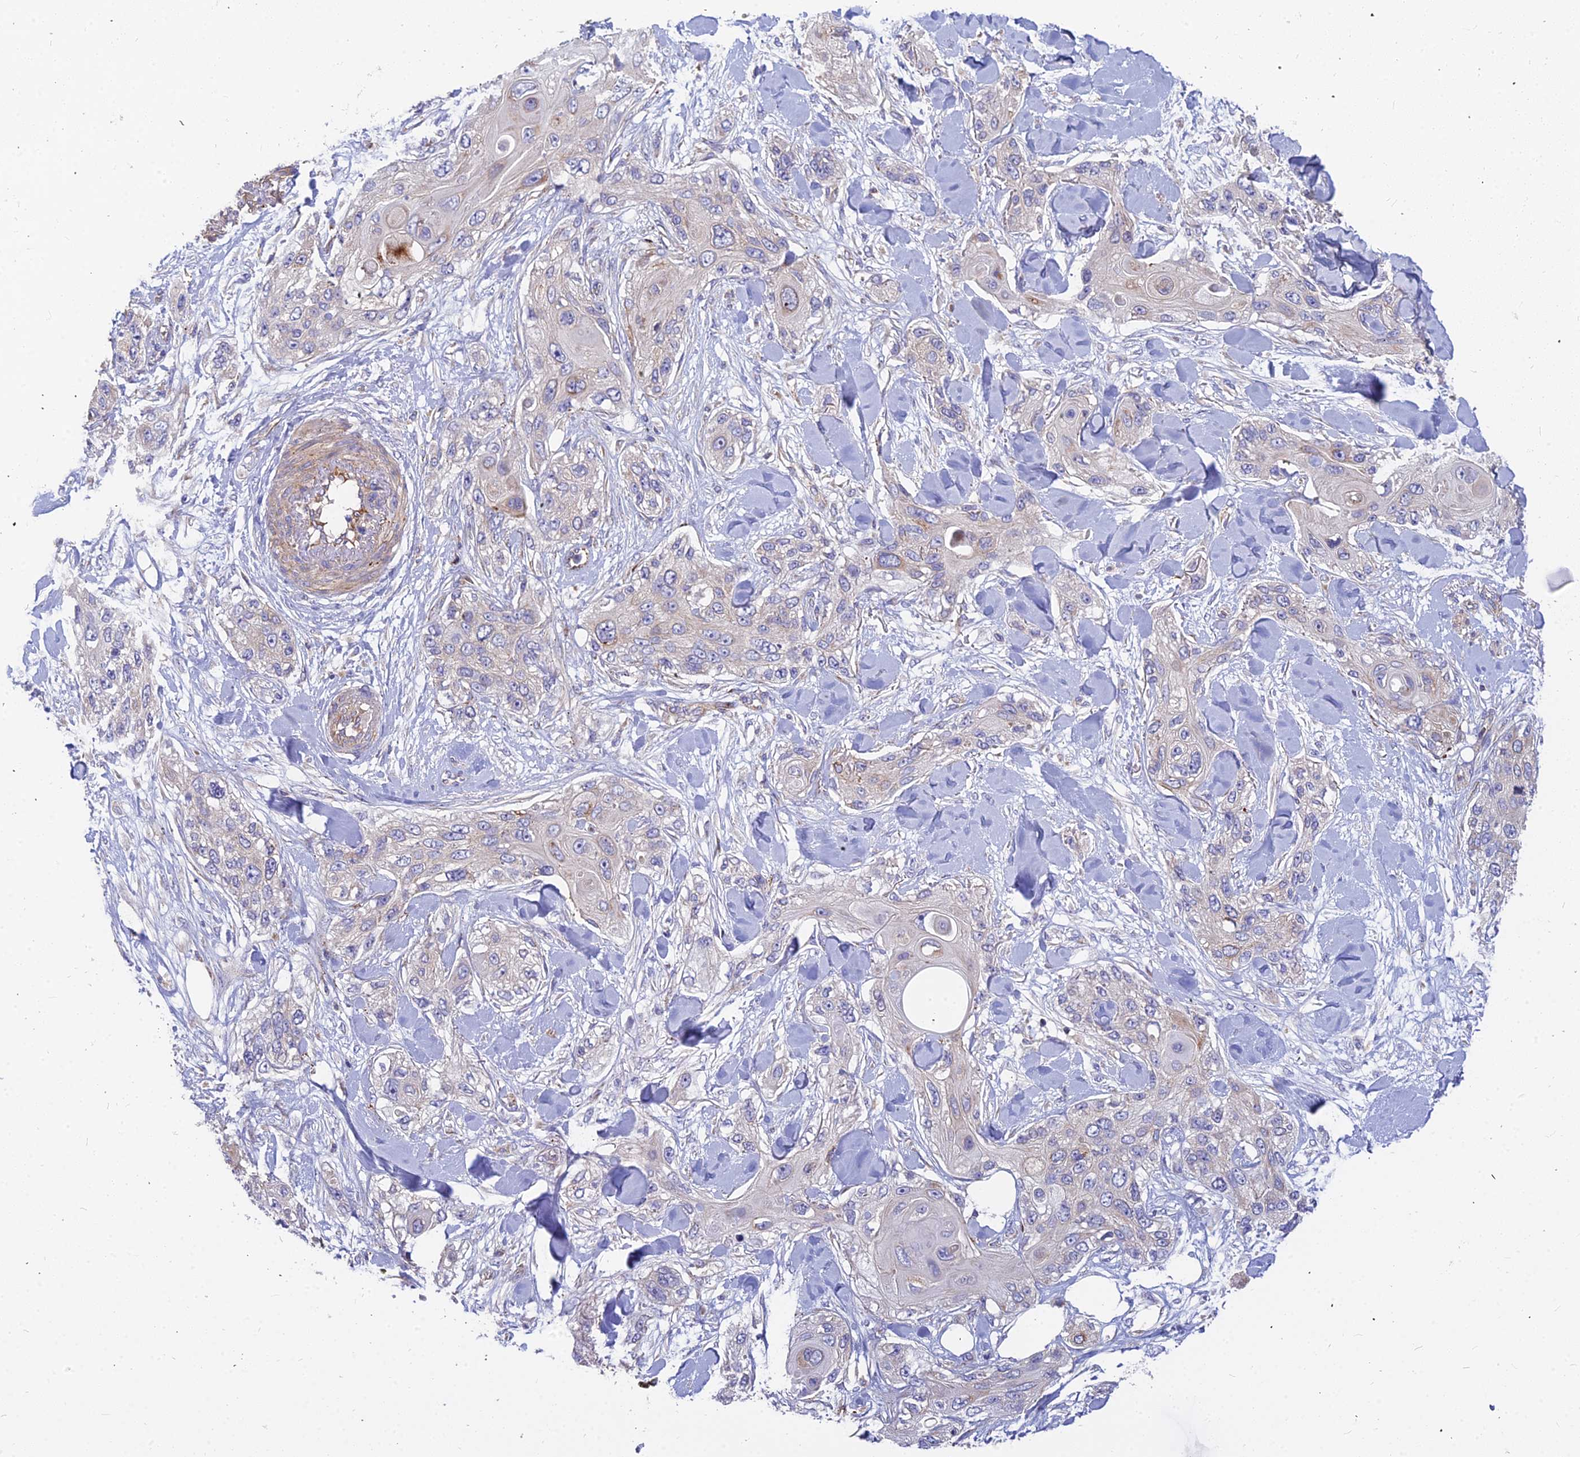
{"staining": {"intensity": "negative", "quantity": "none", "location": "none"}, "tissue": "skin cancer", "cell_type": "Tumor cells", "image_type": "cancer", "snomed": [{"axis": "morphology", "description": "Normal tissue, NOS"}, {"axis": "morphology", "description": "Squamous cell carcinoma, NOS"}, {"axis": "topography", "description": "Skin"}], "caption": "This histopathology image is of skin cancer (squamous cell carcinoma) stained with immunohistochemistry to label a protein in brown with the nuclei are counter-stained blue. There is no staining in tumor cells.", "gene": "ASPHD1", "patient": {"sex": "male", "age": 72}}